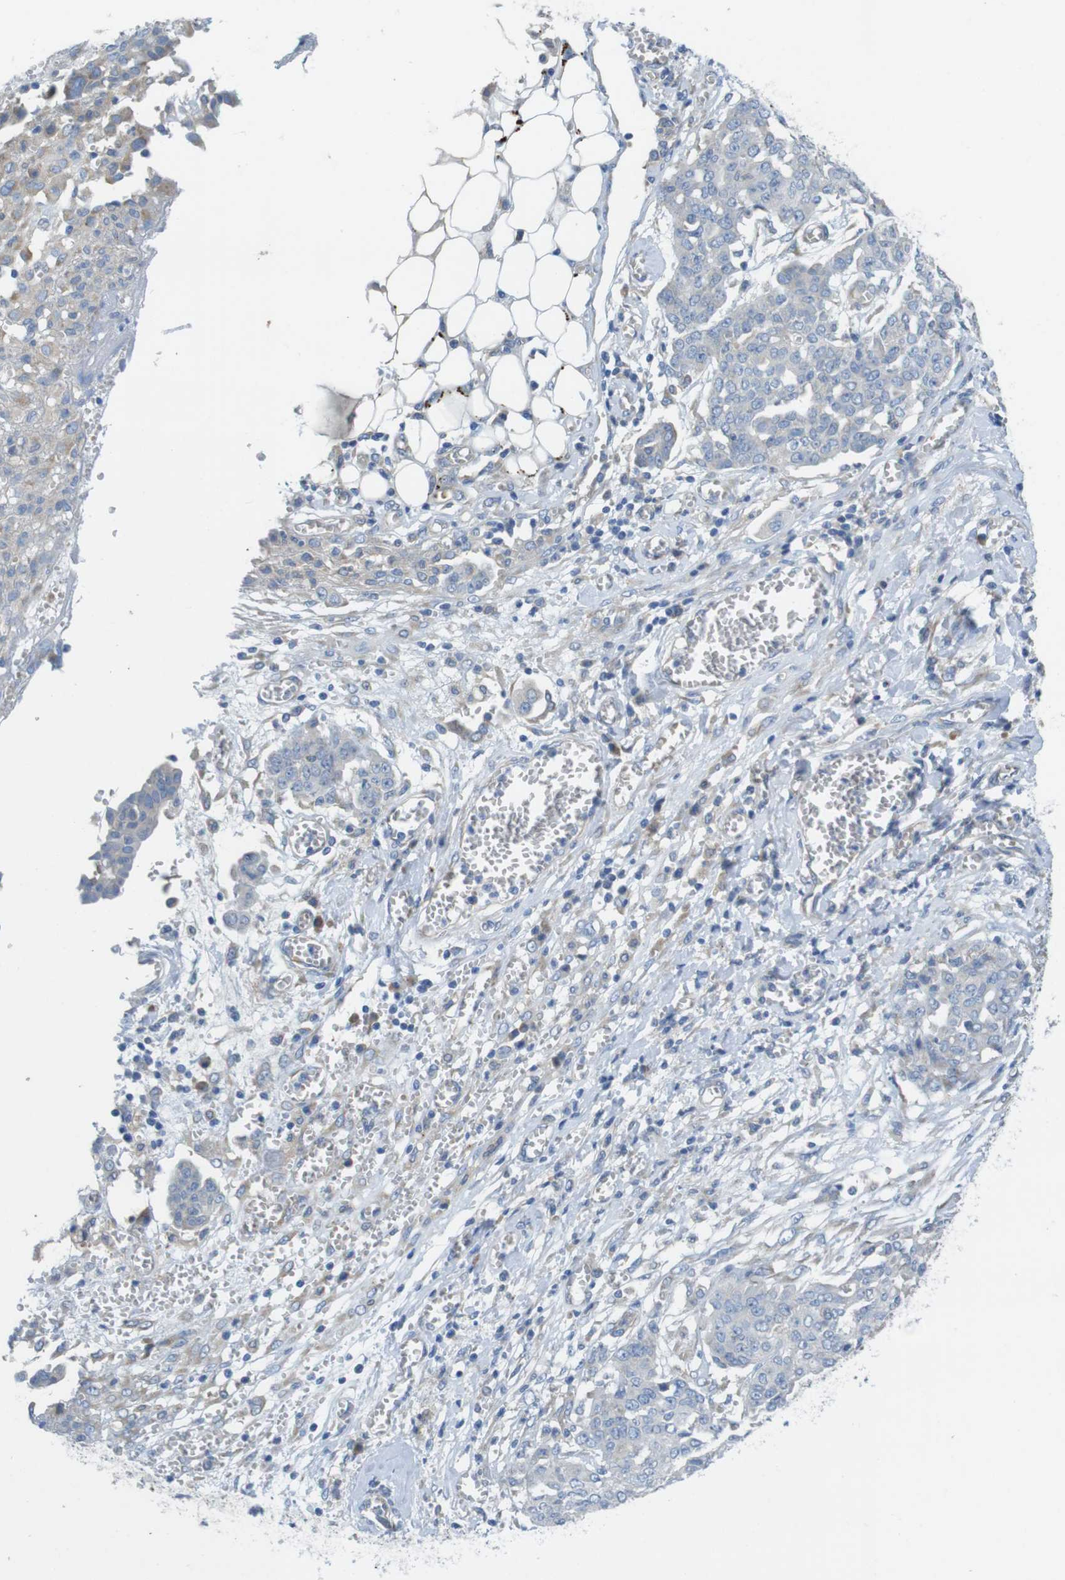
{"staining": {"intensity": "weak", "quantity": "<25%", "location": "cytoplasmic/membranous"}, "tissue": "ovarian cancer", "cell_type": "Tumor cells", "image_type": "cancer", "snomed": [{"axis": "morphology", "description": "Cystadenocarcinoma, serous, NOS"}, {"axis": "topography", "description": "Soft tissue"}, {"axis": "topography", "description": "Ovary"}], "caption": "Immunohistochemical staining of ovarian cancer (serous cystadenocarcinoma) exhibits no significant positivity in tumor cells. (Brightfield microscopy of DAB (3,3'-diaminobenzidine) IHC at high magnification).", "gene": "TMEM234", "patient": {"sex": "female", "age": 57}}